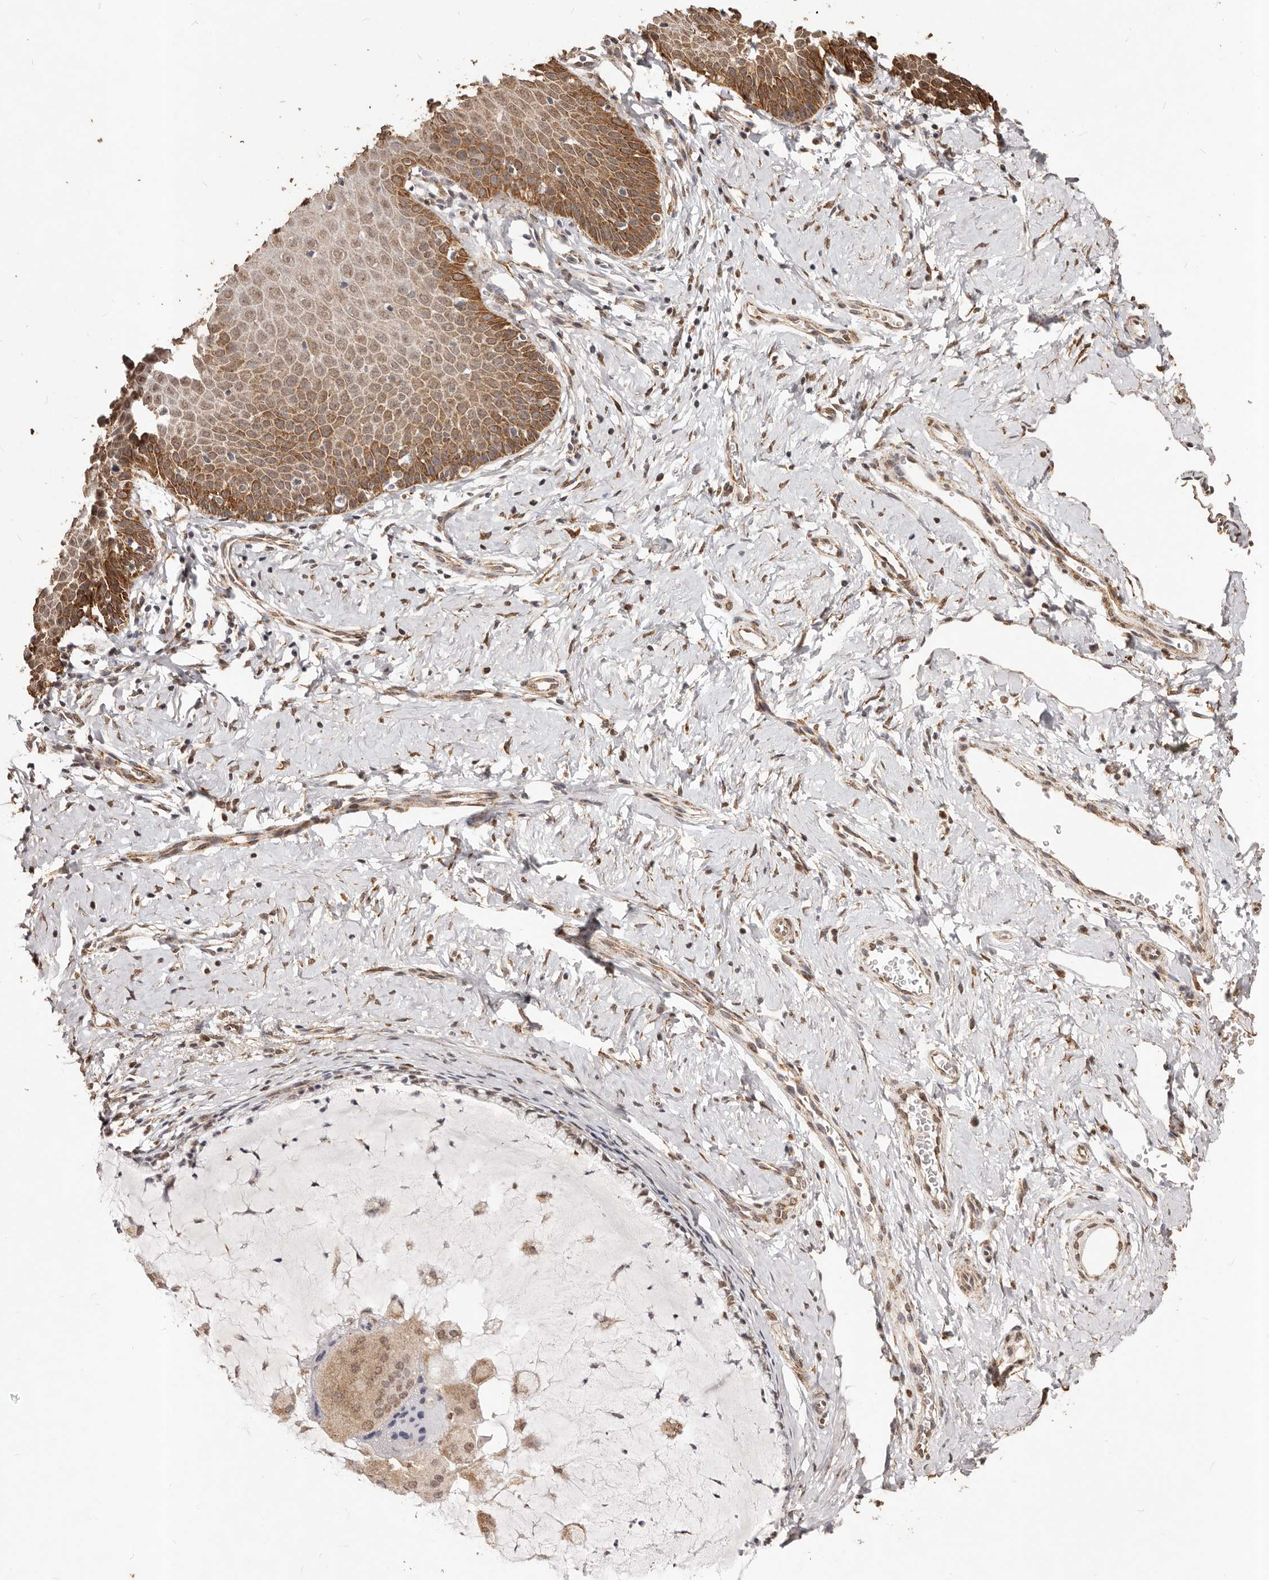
{"staining": {"intensity": "moderate", "quantity": "<25%", "location": "nuclear"}, "tissue": "cervix", "cell_type": "Glandular cells", "image_type": "normal", "snomed": [{"axis": "morphology", "description": "Normal tissue, NOS"}, {"axis": "topography", "description": "Cervix"}], "caption": "A brown stain shows moderate nuclear staining of a protein in glandular cells of benign cervix. The staining is performed using DAB brown chromogen to label protein expression. The nuclei are counter-stained blue using hematoxylin.", "gene": "RPS6KA5", "patient": {"sex": "female", "age": 36}}